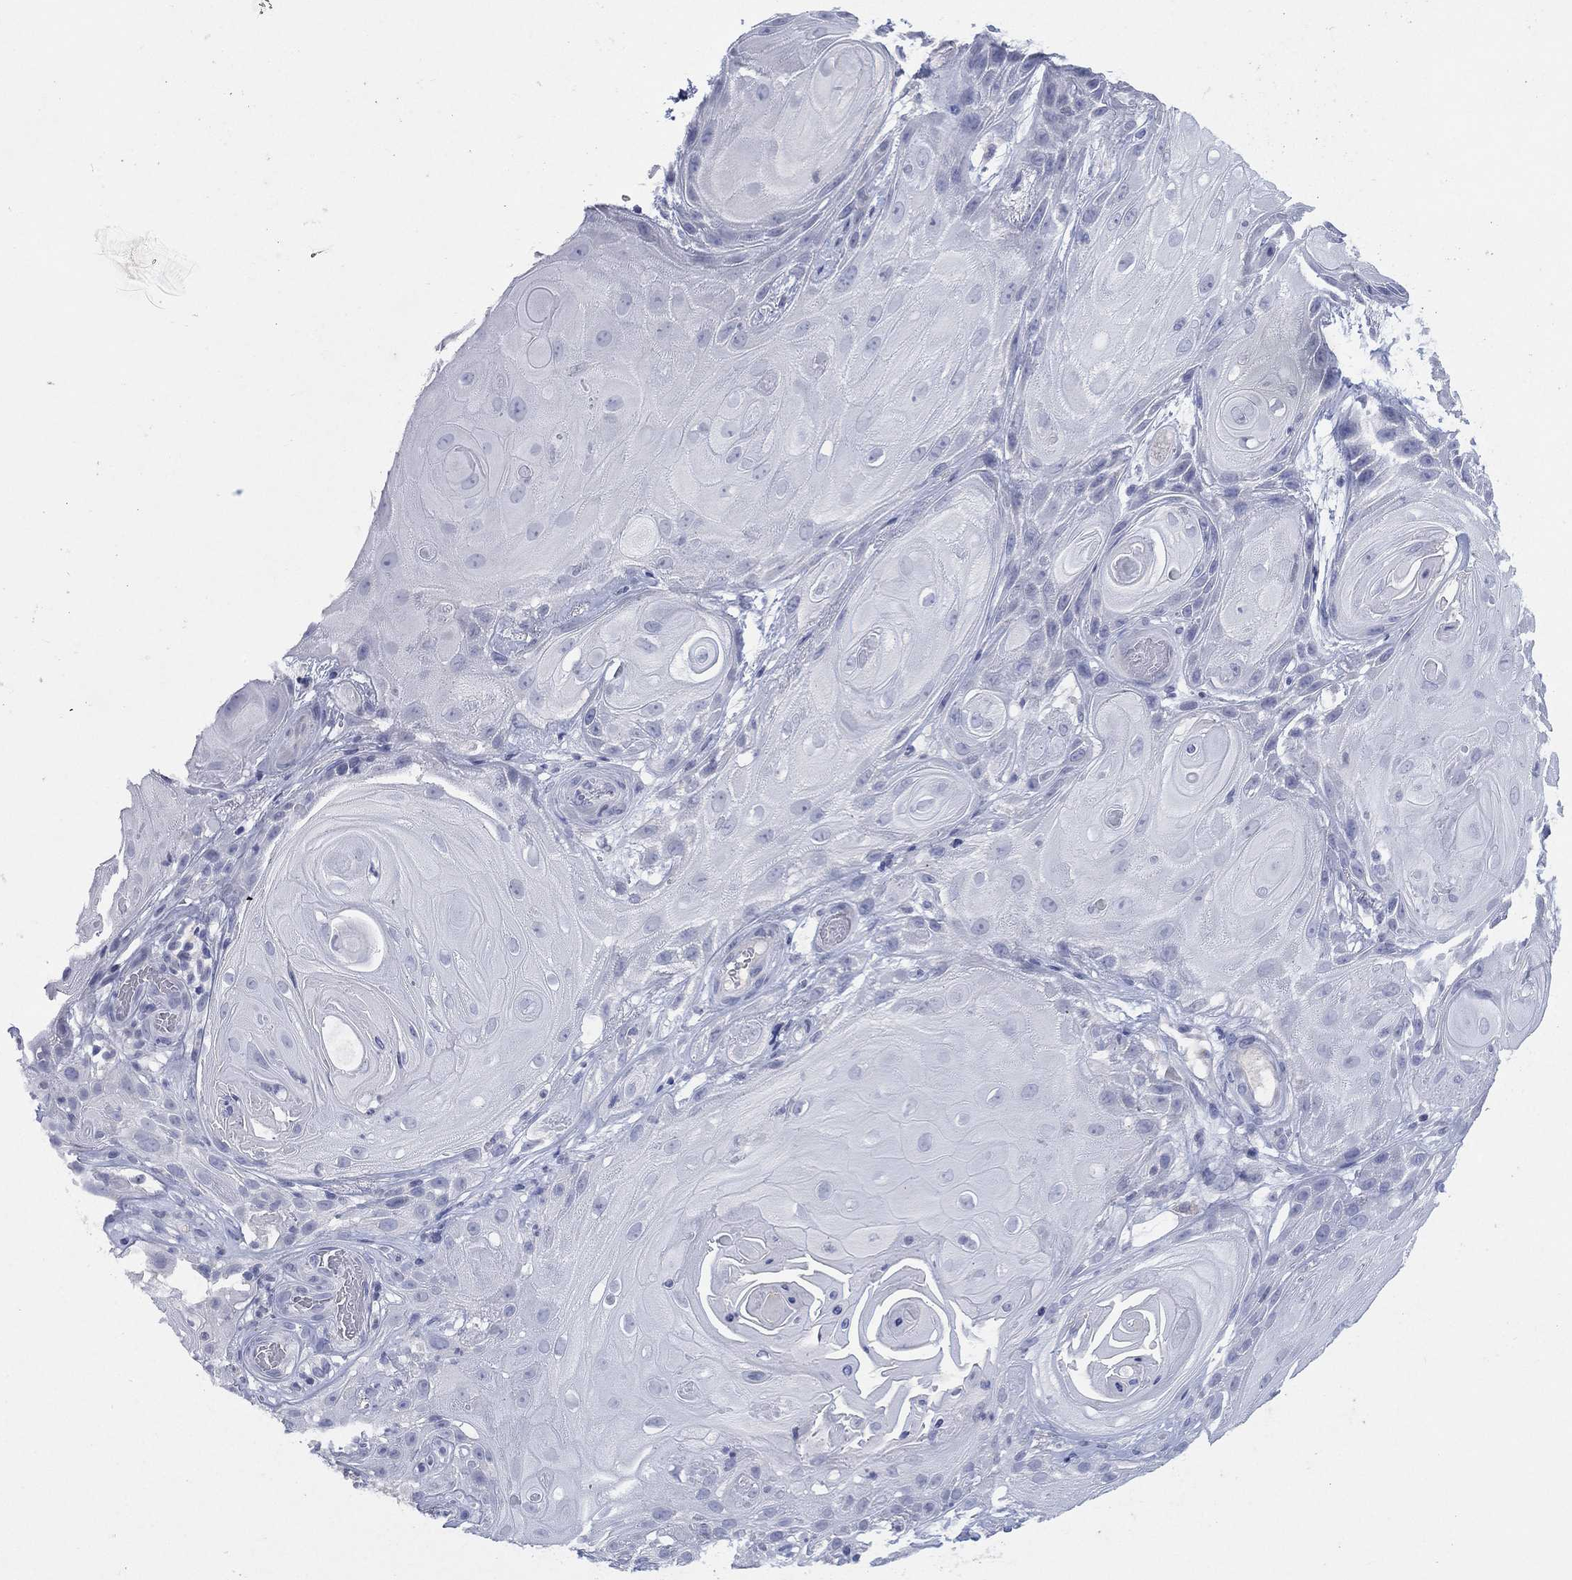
{"staining": {"intensity": "negative", "quantity": "none", "location": "none"}, "tissue": "skin cancer", "cell_type": "Tumor cells", "image_type": "cancer", "snomed": [{"axis": "morphology", "description": "Squamous cell carcinoma, NOS"}, {"axis": "topography", "description": "Skin"}], "caption": "An image of human skin cancer is negative for staining in tumor cells.", "gene": "KRT35", "patient": {"sex": "male", "age": 62}}